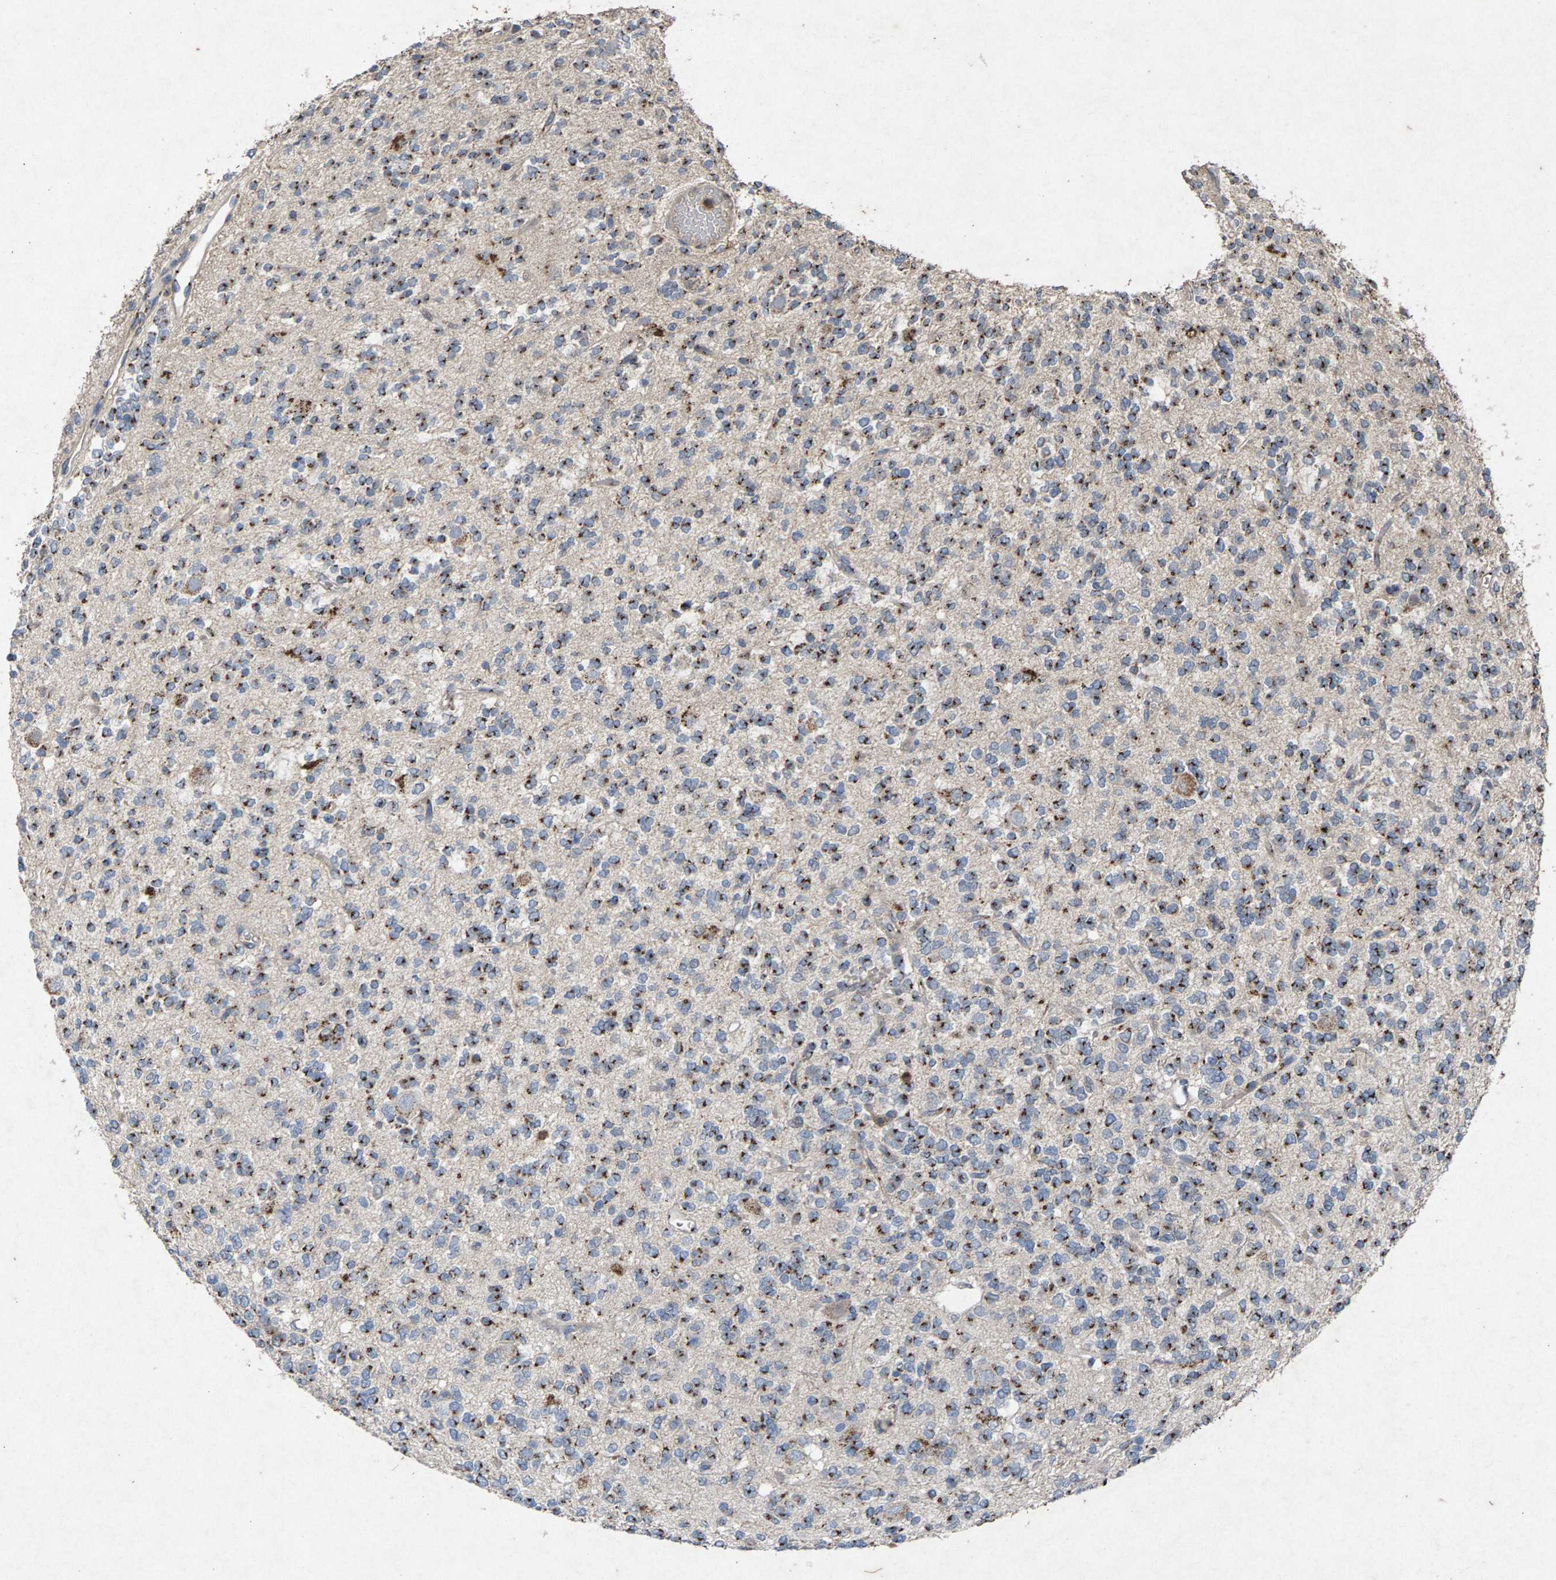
{"staining": {"intensity": "strong", "quantity": ">75%", "location": "cytoplasmic/membranous"}, "tissue": "glioma", "cell_type": "Tumor cells", "image_type": "cancer", "snomed": [{"axis": "morphology", "description": "Glioma, malignant, Low grade"}, {"axis": "topography", "description": "Brain"}], "caption": "Human malignant glioma (low-grade) stained for a protein (brown) reveals strong cytoplasmic/membranous positive expression in approximately >75% of tumor cells.", "gene": "MAN2A1", "patient": {"sex": "male", "age": 38}}